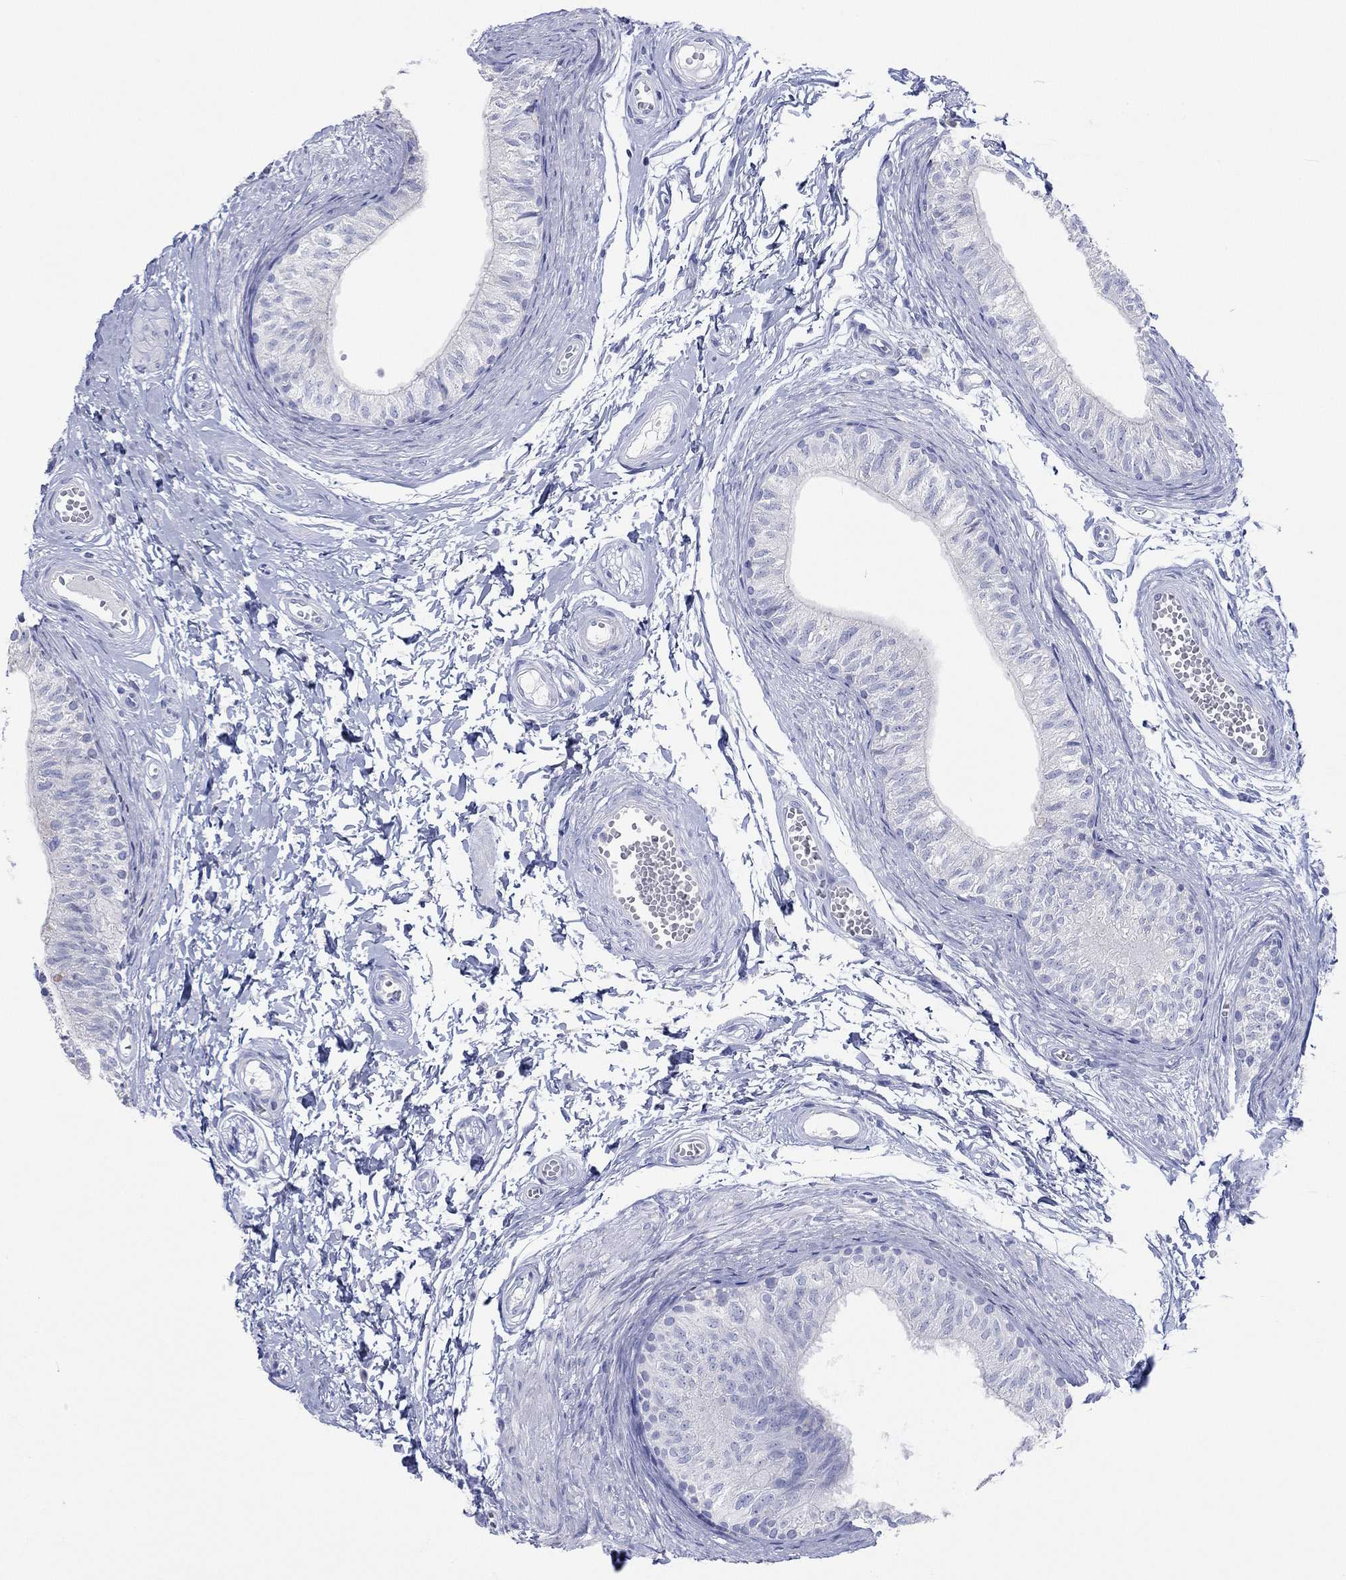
{"staining": {"intensity": "negative", "quantity": "none", "location": "none"}, "tissue": "epididymis", "cell_type": "Glandular cells", "image_type": "normal", "snomed": [{"axis": "morphology", "description": "Normal tissue, NOS"}, {"axis": "topography", "description": "Epididymis"}], "caption": "The IHC histopathology image has no significant positivity in glandular cells of epididymis.", "gene": "MAGEB6", "patient": {"sex": "male", "age": 22}}